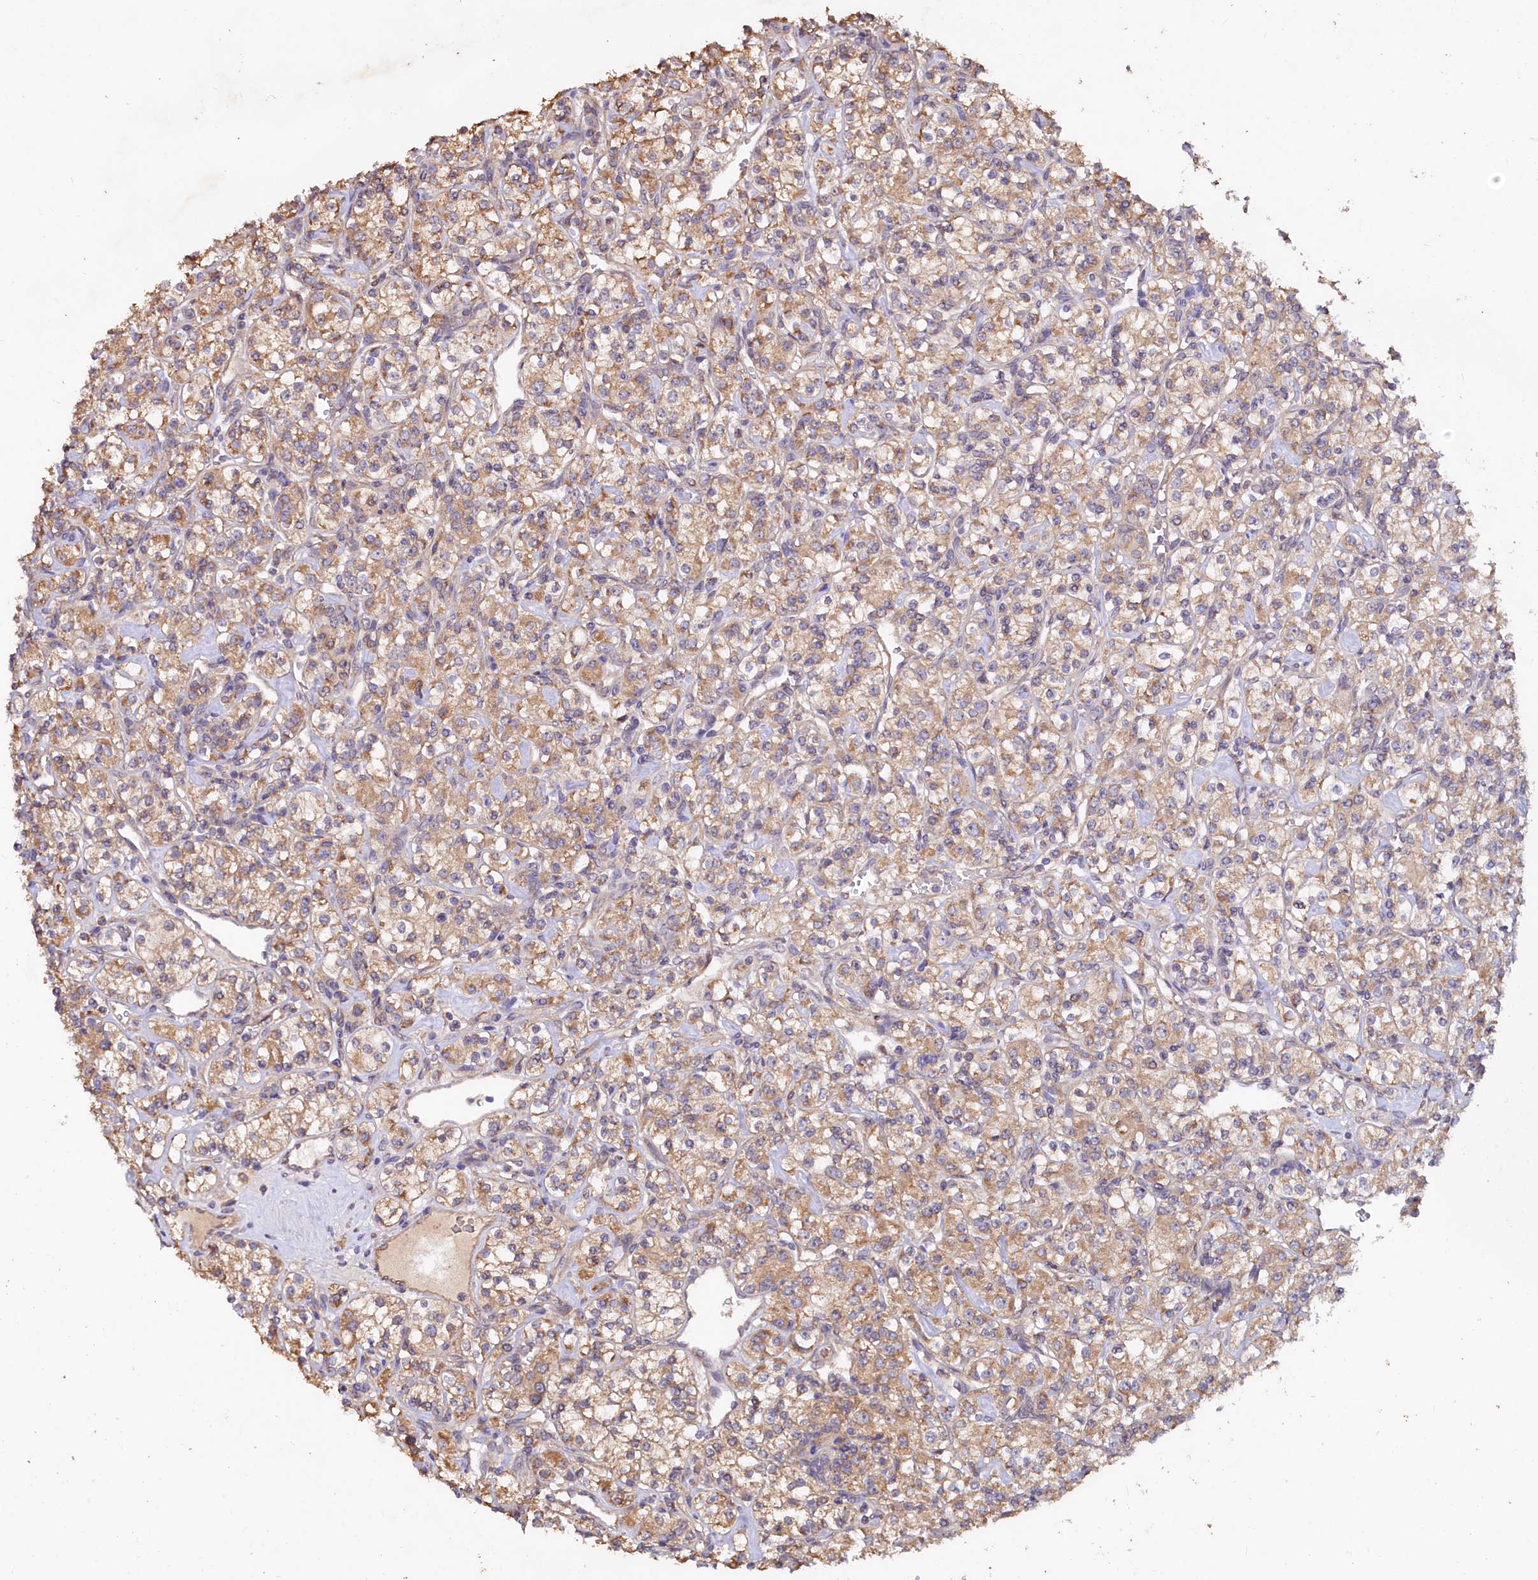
{"staining": {"intensity": "moderate", "quantity": ">75%", "location": "cytoplasmic/membranous"}, "tissue": "renal cancer", "cell_type": "Tumor cells", "image_type": "cancer", "snomed": [{"axis": "morphology", "description": "Adenocarcinoma, NOS"}, {"axis": "topography", "description": "Kidney"}], "caption": "This is a histology image of immunohistochemistry staining of adenocarcinoma (renal), which shows moderate positivity in the cytoplasmic/membranous of tumor cells.", "gene": "ETFBKMT", "patient": {"sex": "male", "age": 77}}